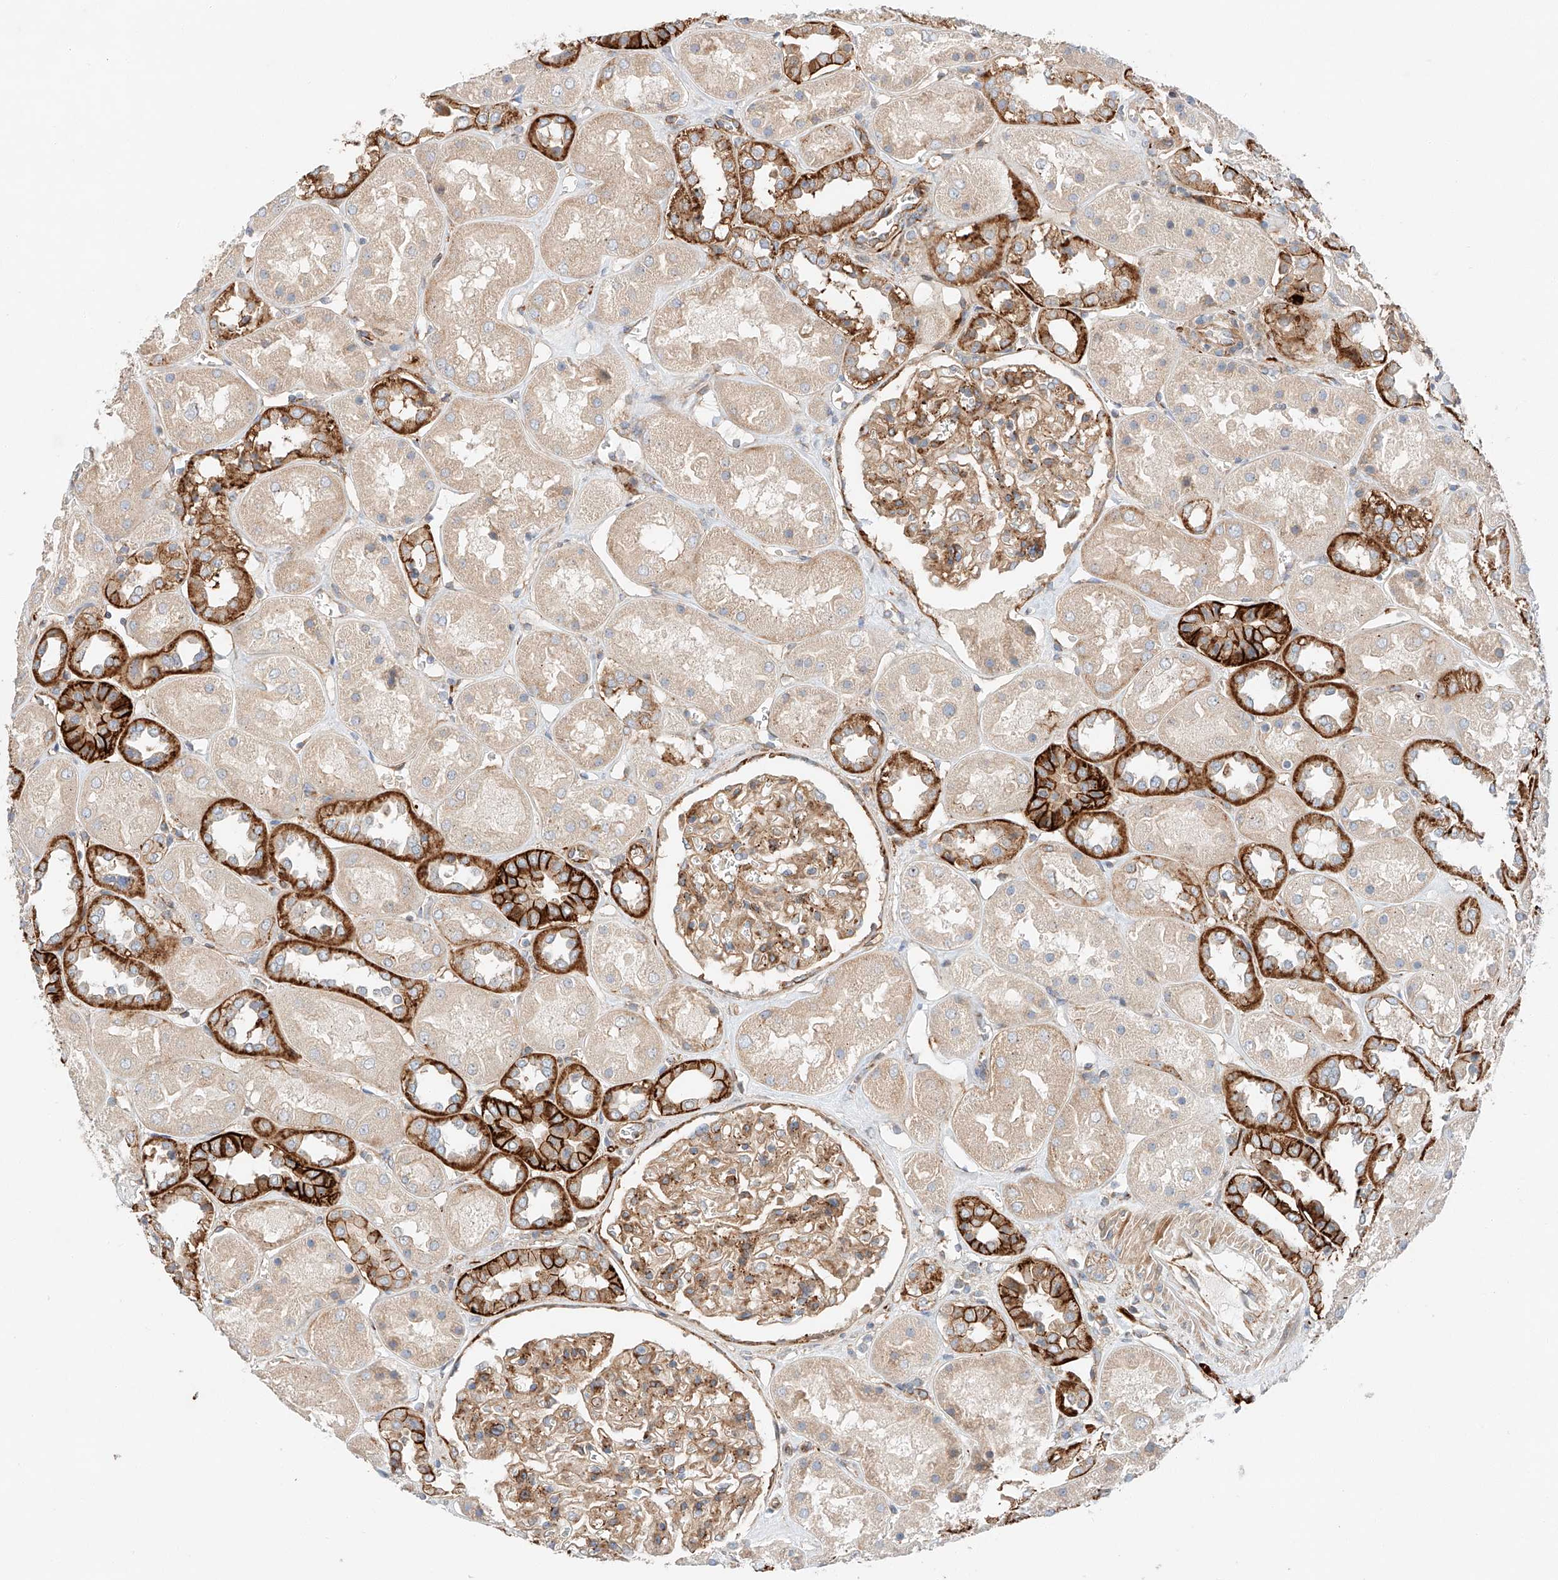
{"staining": {"intensity": "moderate", "quantity": "25%-75%", "location": "cytoplasmic/membranous"}, "tissue": "kidney", "cell_type": "Cells in glomeruli", "image_type": "normal", "snomed": [{"axis": "morphology", "description": "Normal tissue, NOS"}, {"axis": "topography", "description": "Kidney"}], "caption": "Moderate cytoplasmic/membranous expression for a protein is appreciated in about 25%-75% of cells in glomeruli of unremarkable kidney using immunohistochemistry (IHC).", "gene": "MINDY4", "patient": {"sex": "male", "age": 70}}